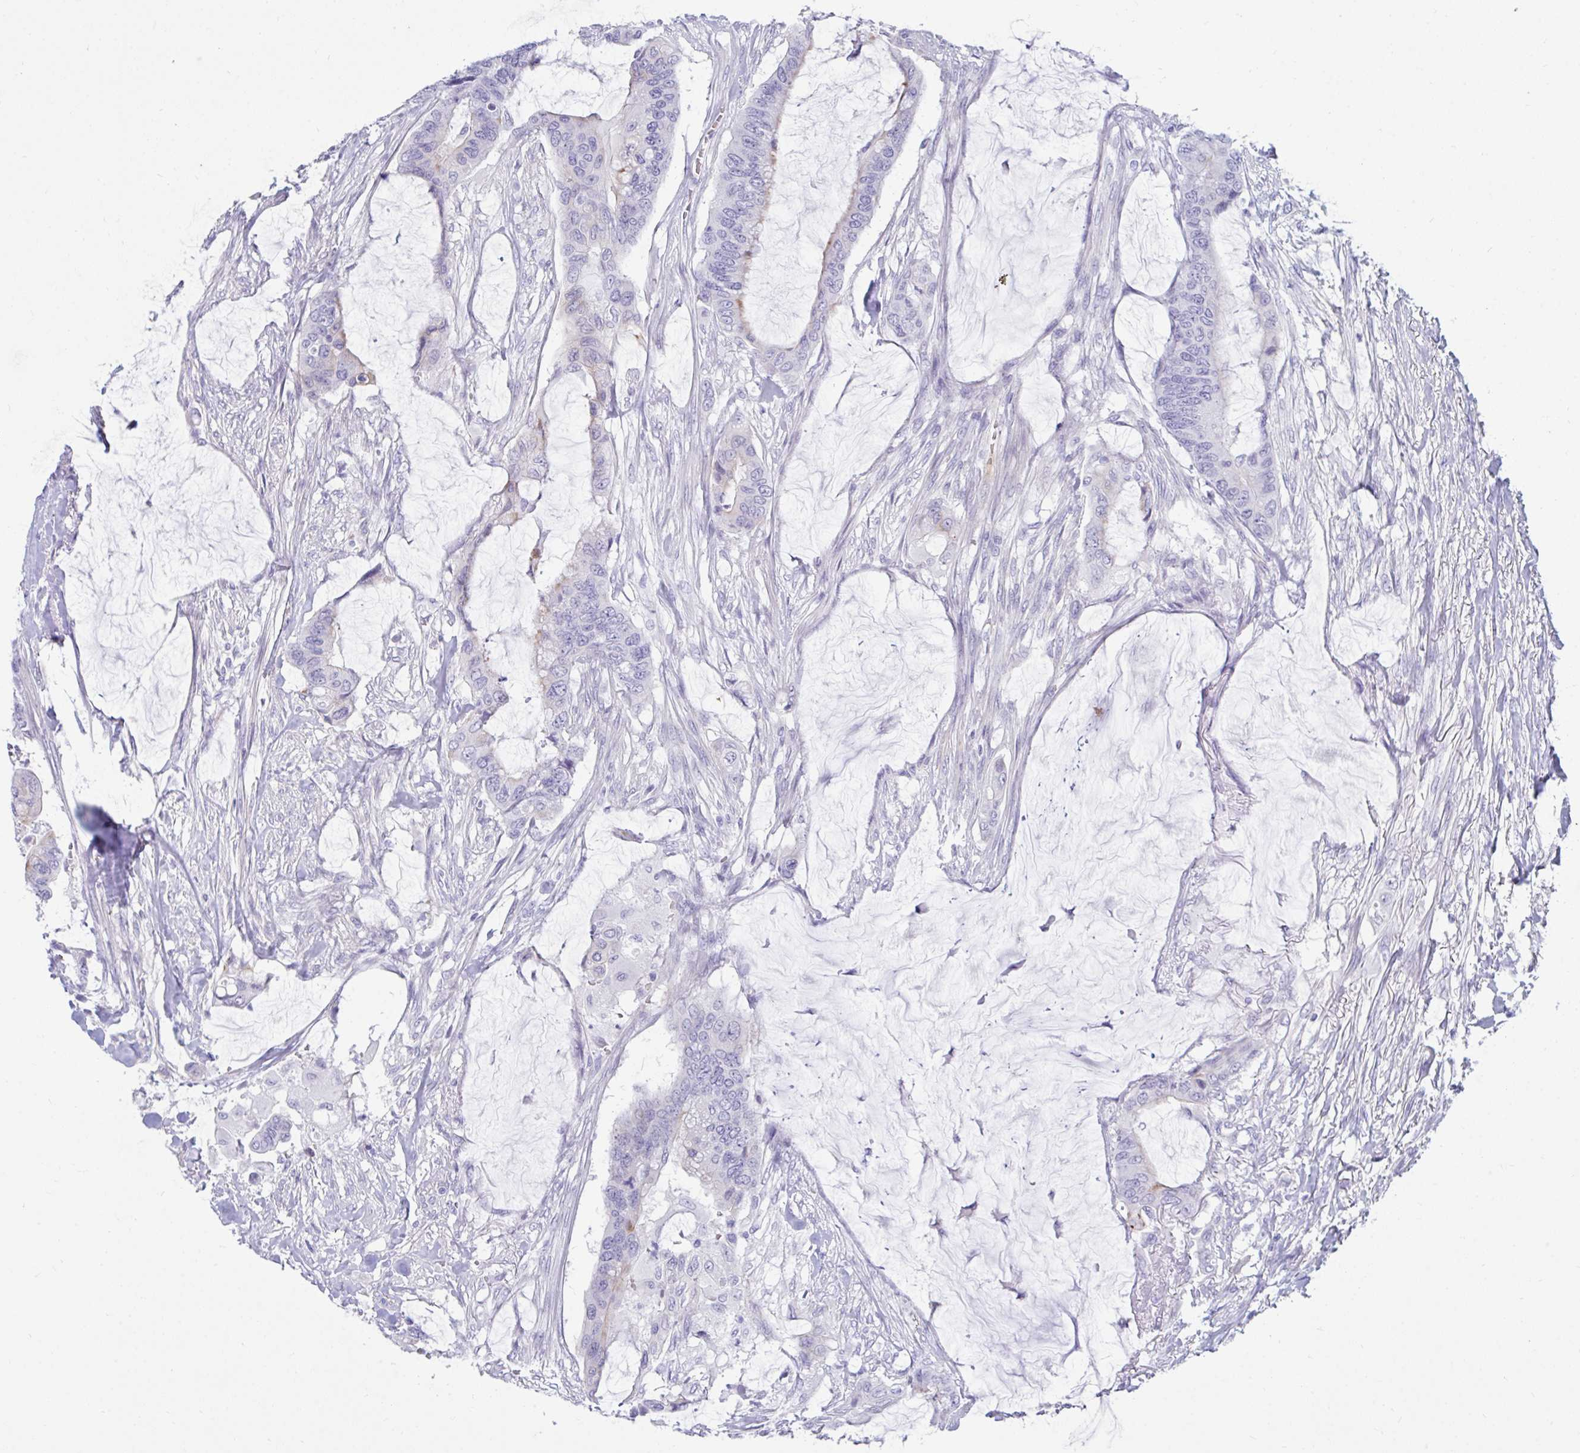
{"staining": {"intensity": "negative", "quantity": "none", "location": "none"}, "tissue": "colorectal cancer", "cell_type": "Tumor cells", "image_type": "cancer", "snomed": [{"axis": "morphology", "description": "Adenocarcinoma, NOS"}, {"axis": "topography", "description": "Rectum"}], "caption": "A photomicrograph of human adenocarcinoma (colorectal) is negative for staining in tumor cells.", "gene": "UBL3", "patient": {"sex": "female", "age": 59}}